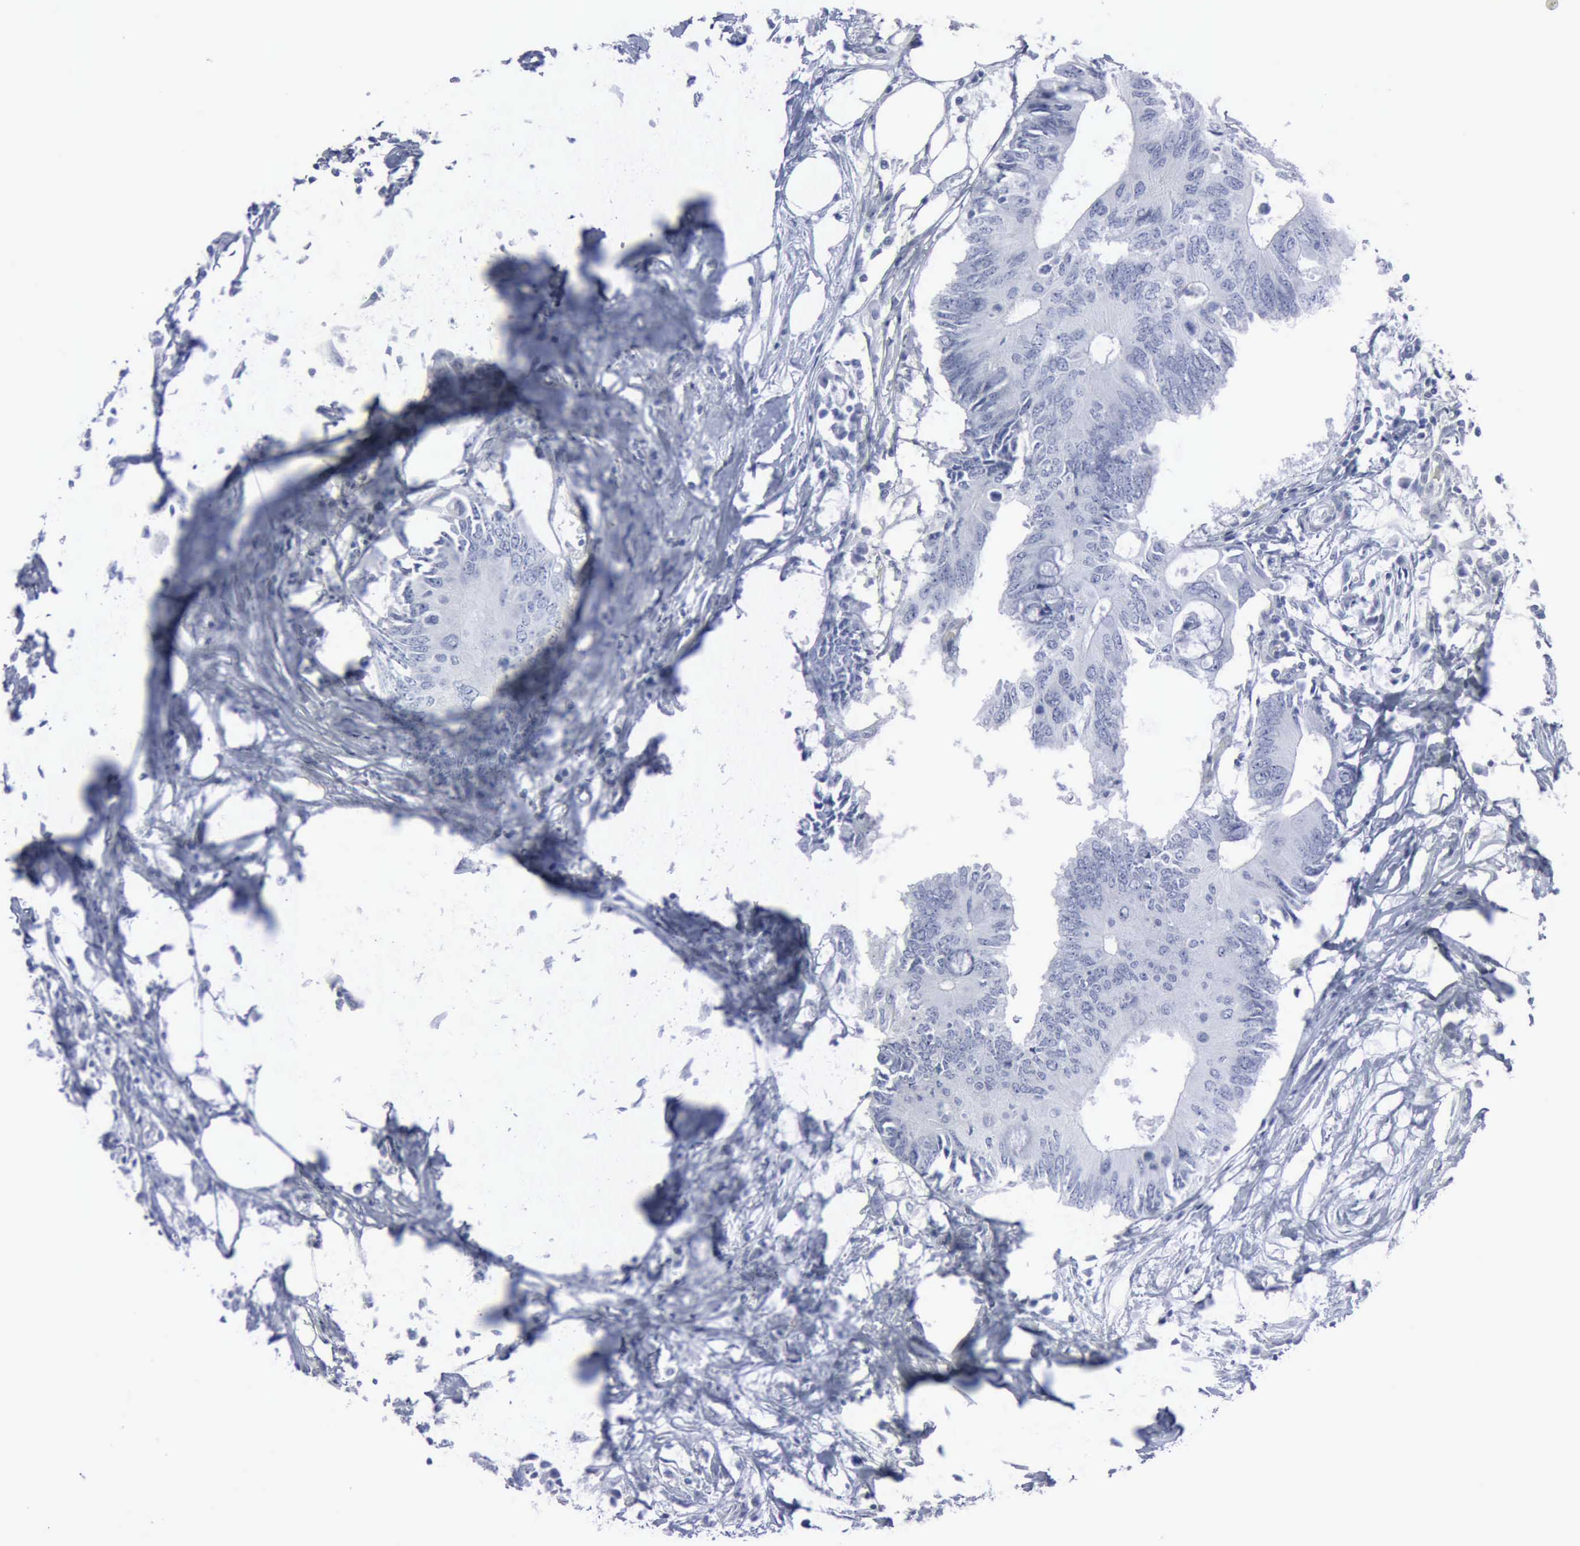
{"staining": {"intensity": "negative", "quantity": "none", "location": "none"}, "tissue": "colorectal cancer", "cell_type": "Tumor cells", "image_type": "cancer", "snomed": [{"axis": "morphology", "description": "Adenocarcinoma, NOS"}, {"axis": "topography", "description": "Colon"}], "caption": "Immunohistochemical staining of human adenocarcinoma (colorectal) demonstrates no significant expression in tumor cells.", "gene": "VCAM1", "patient": {"sex": "male", "age": 71}}